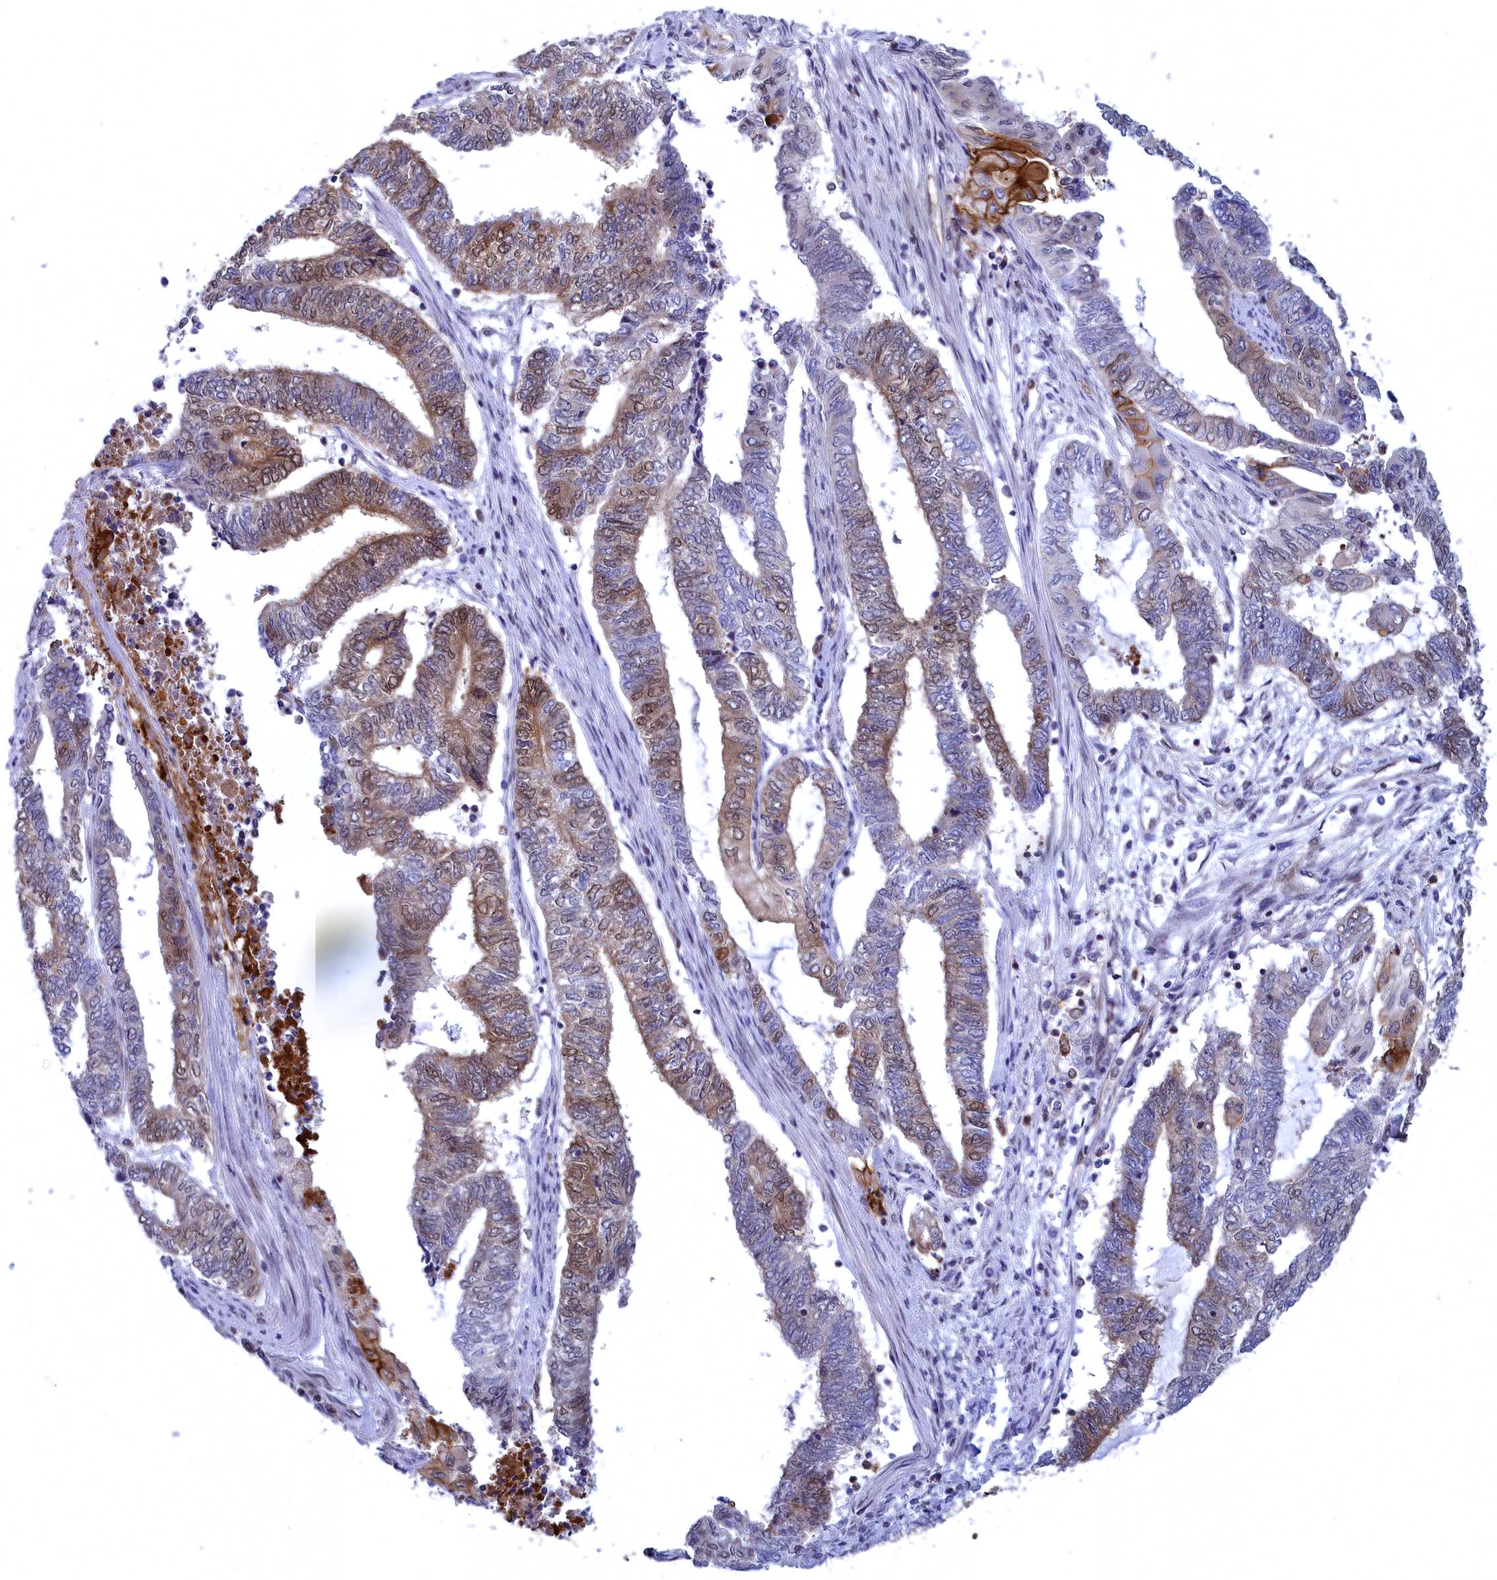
{"staining": {"intensity": "moderate", "quantity": "25%-75%", "location": "cytoplasmic/membranous,nuclear"}, "tissue": "endometrial cancer", "cell_type": "Tumor cells", "image_type": "cancer", "snomed": [{"axis": "morphology", "description": "Adenocarcinoma, NOS"}, {"axis": "topography", "description": "Uterus"}, {"axis": "topography", "description": "Endometrium"}], "caption": "Protein staining of endometrial cancer (adenocarcinoma) tissue demonstrates moderate cytoplasmic/membranous and nuclear expression in about 25%-75% of tumor cells. Nuclei are stained in blue.", "gene": "NAA10", "patient": {"sex": "female", "age": 70}}